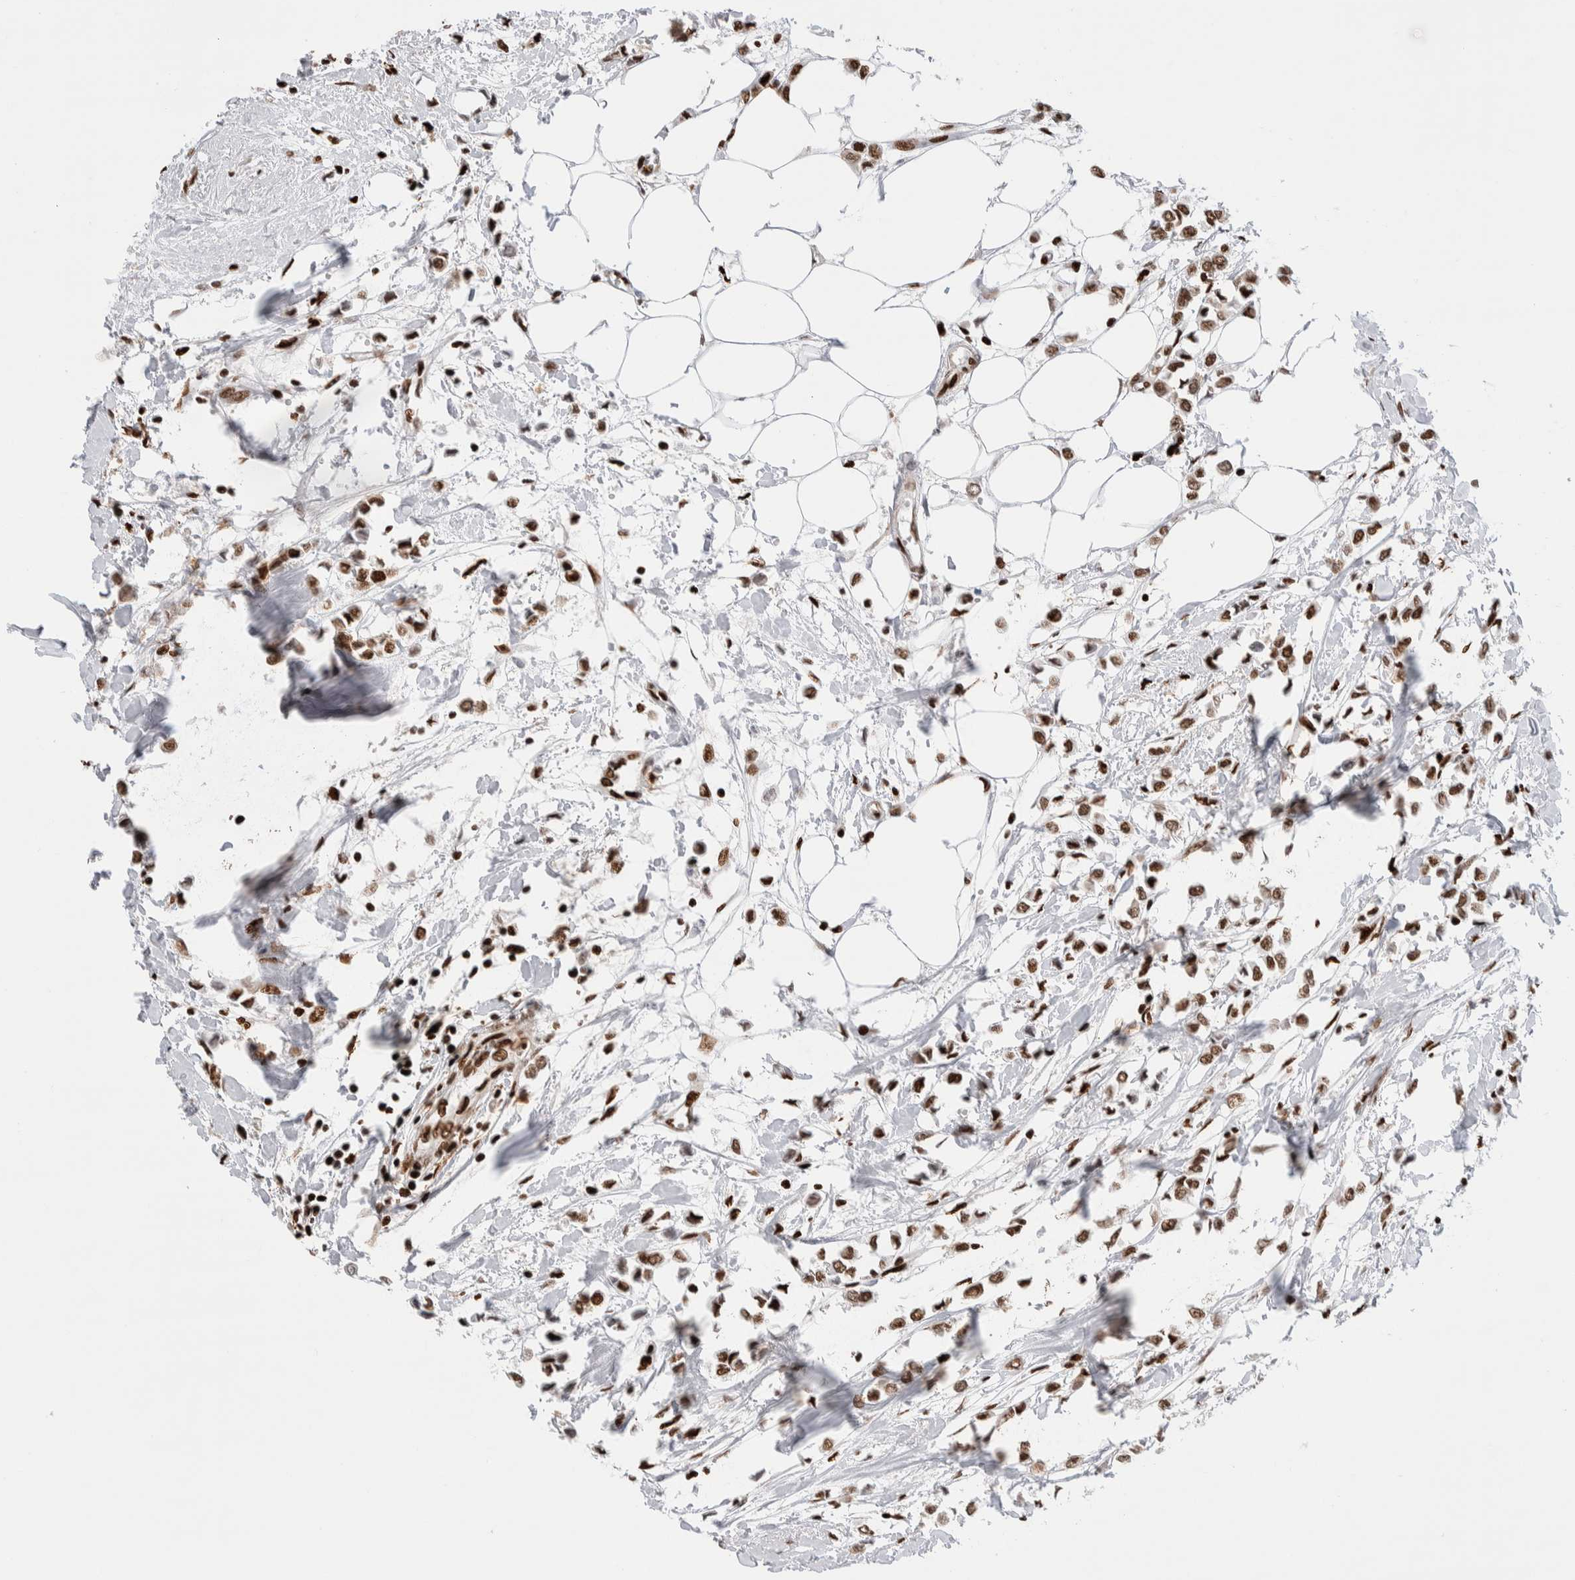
{"staining": {"intensity": "strong", "quantity": ">75%", "location": "nuclear"}, "tissue": "breast cancer", "cell_type": "Tumor cells", "image_type": "cancer", "snomed": [{"axis": "morphology", "description": "Lobular carcinoma"}, {"axis": "topography", "description": "Breast"}], "caption": "Strong nuclear staining is present in about >75% of tumor cells in breast cancer.", "gene": "RNASEK-C17orf49", "patient": {"sex": "female", "age": 51}}